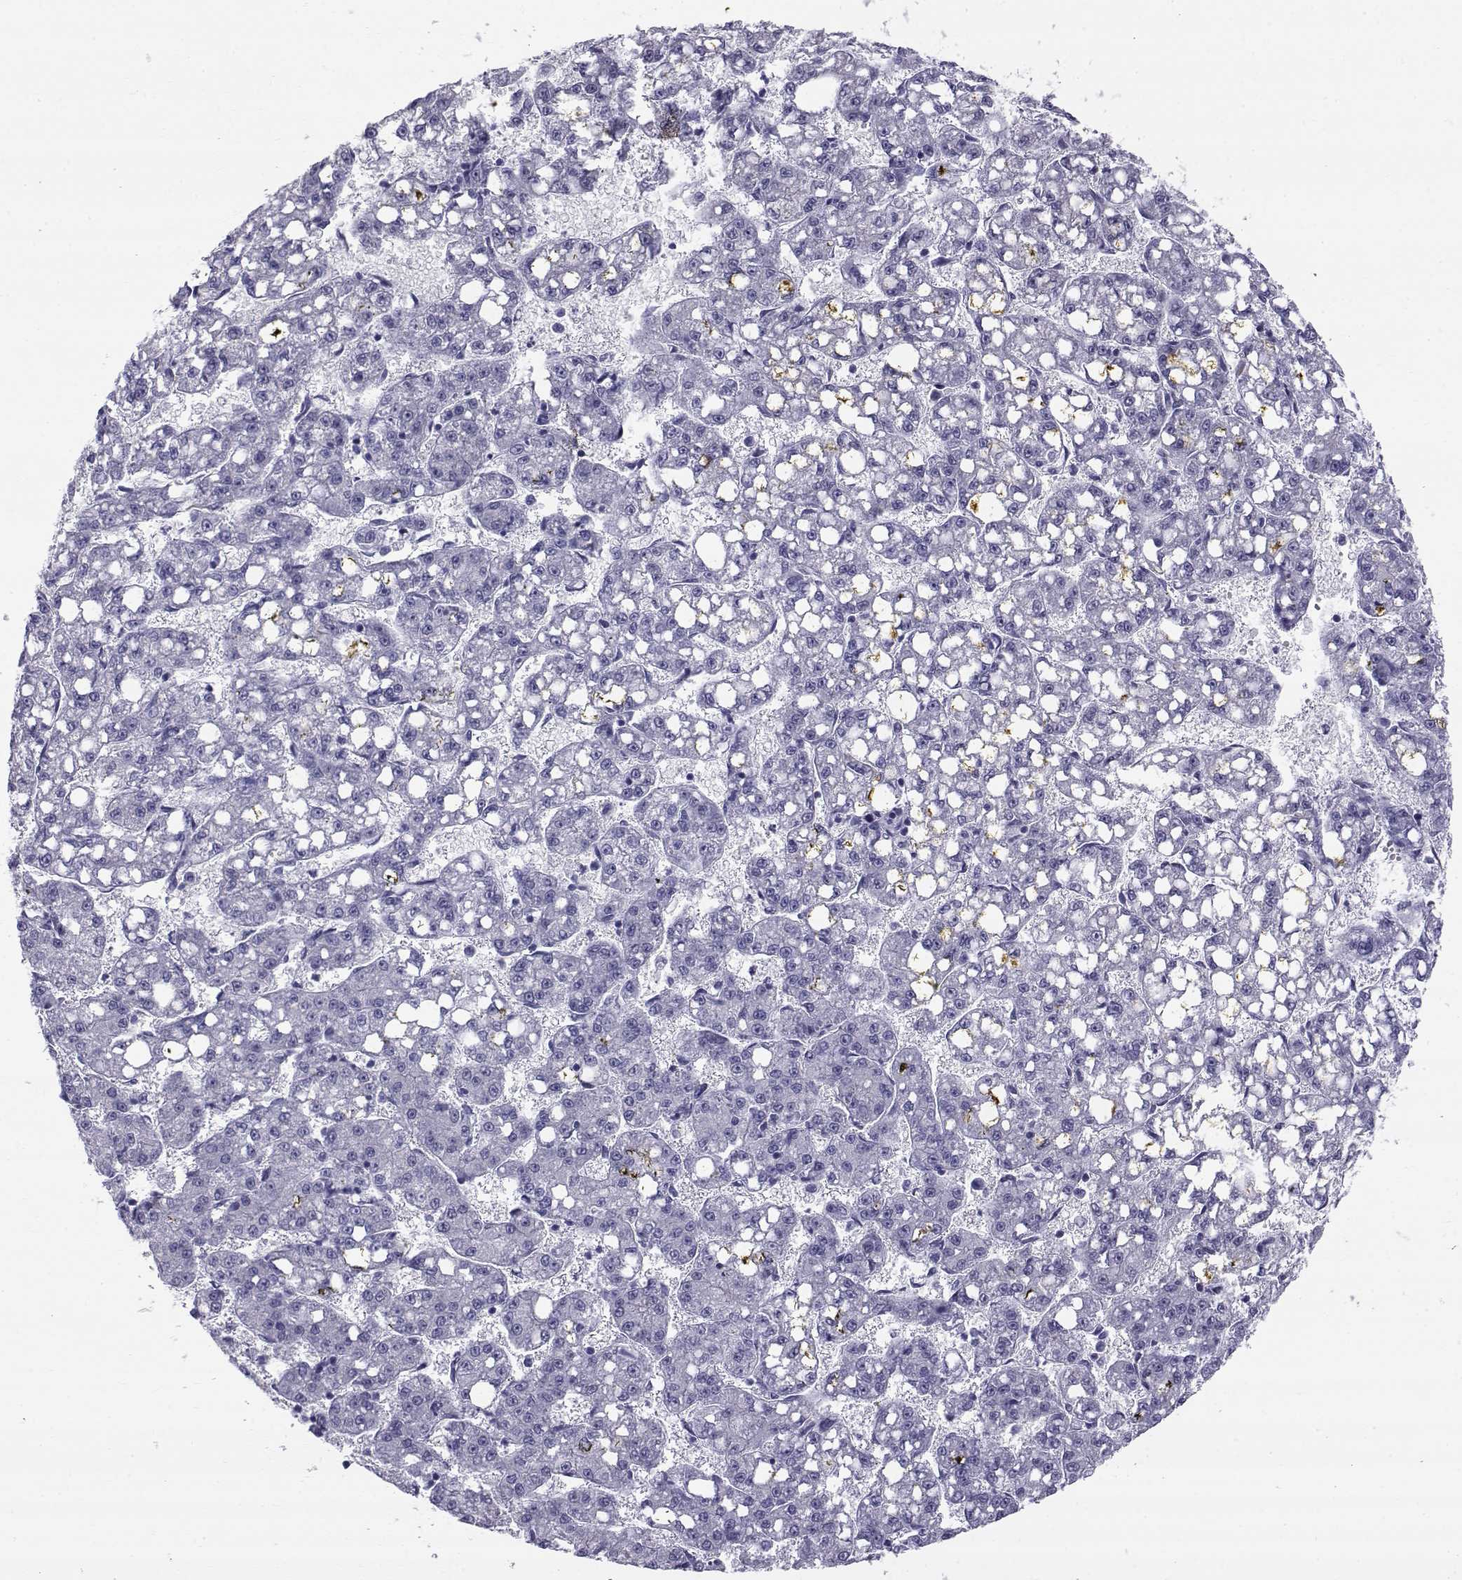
{"staining": {"intensity": "negative", "quantity": "none", "location": "none"}, "tissue": "liver cancer", "cell_type": "Tumor cells", "image_type": "cancer", "snomed": [{"axis": "morphology", "description": "Carcinoma, Hepatocellular, NOS"}, {"axis": "topography", "description": "Liver"}], "caption": "Photomicrograph shows no significant protein positivity in tumor cells of liver cancer. (DAB (3,3'-diaminobenzidine) immunohistochemistry, high magnification).", "gene": "RNASE12", "patient": {"sex": "female", "age": 65}}